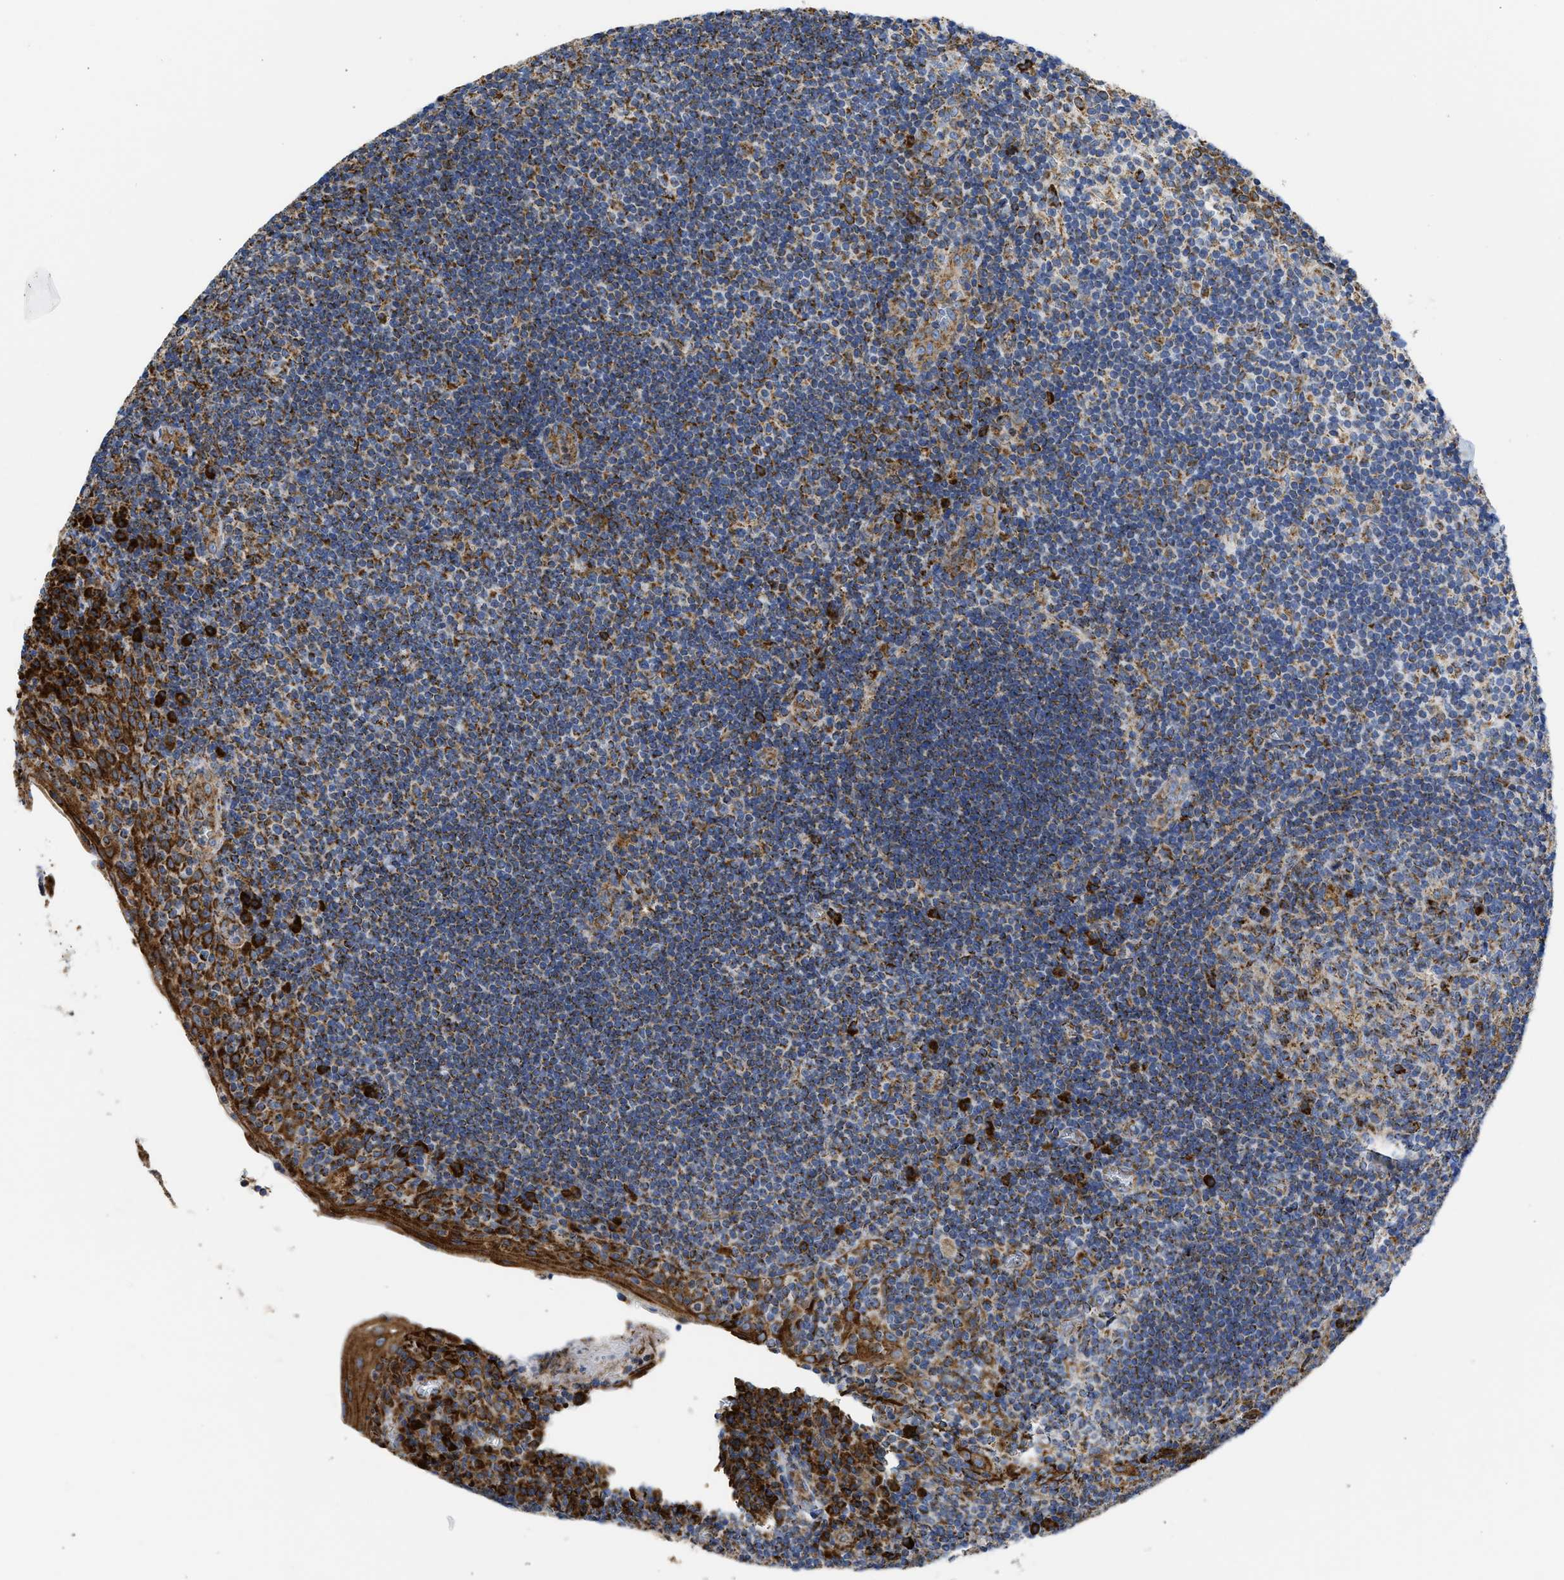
{"staining": {"intensity": "moderate", "quantity": ">75%", "location": "cytoplasmic/membranous"}, "tissue": "tonsil", "cell_type": "Germinal center cells", "image_type": "normal", "snomed": [{"axis": "morphology", "description": "Normal tissue, NOS"}, {"axis": "topography", "description": "Tonsil"}], "caption": "Immunohistochemistry of benign human tonsil shows medium levels of moderate cytoplasmic/membranous expression in about >75% of germinal center cells. (DAB (3,3'-diaminobenzidine) IHC, brown staining for protein, blue staining for nuclei).", "gene": "CYCS", "patient": {"sex": "male", "age": 37}}